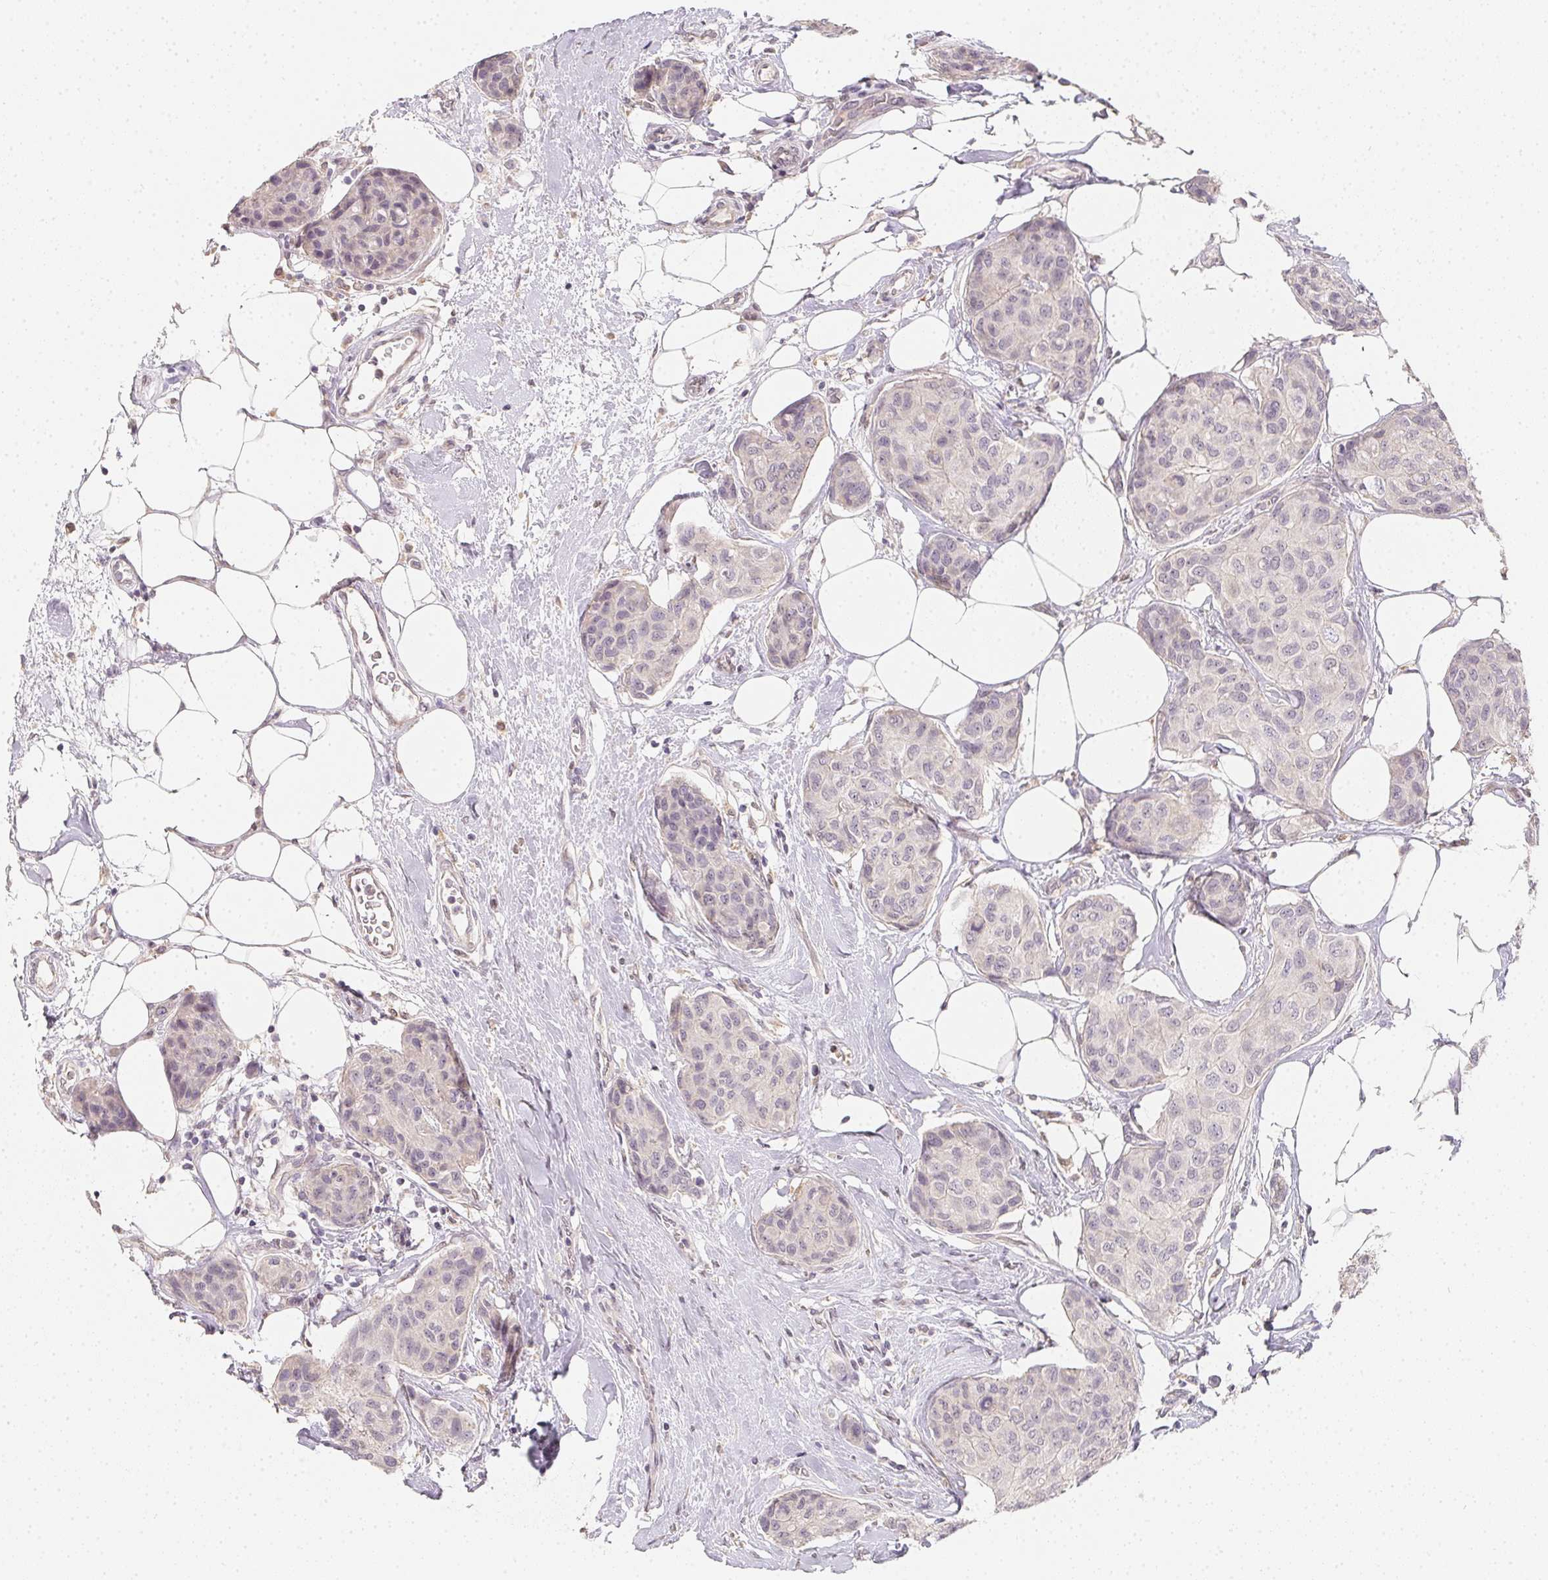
{"staining": {"intensity": "negative", "quantity": "none", "location": "none"}, "tissue": "breast cancer", "cell_type": "Tumor cells", "image_type": "cancer", "snomed": [{"axis": "morphology", "description": "Duct carcinoma"}, {"axis": "topography", "description": "Breast"}], "caption": "Tumor cells are negative for brown protein staining in breast cancer (infiltrating ductal carcinoma).", "gene": "SOAT1", "patient": {"sex": "female", "age": 80}}